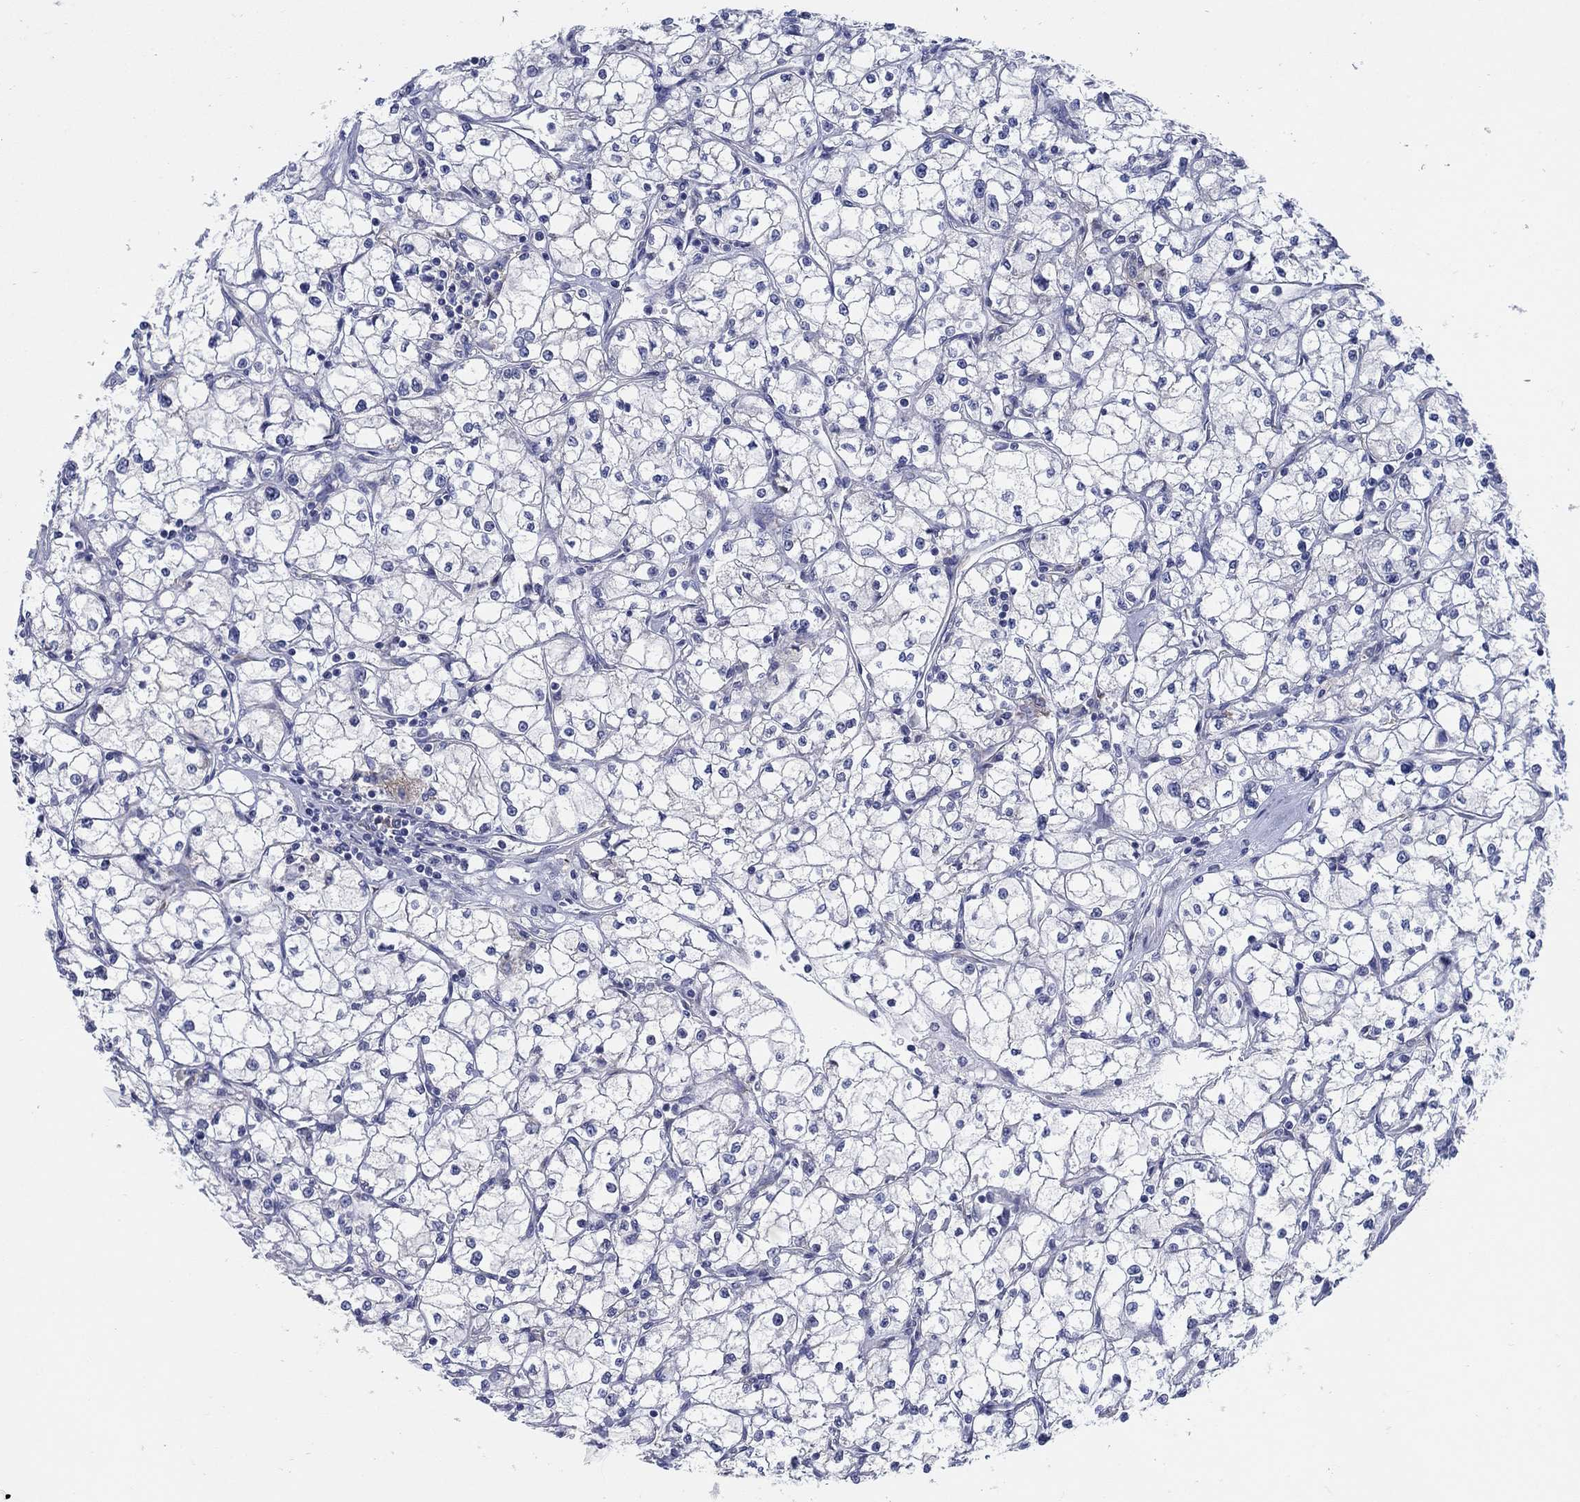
{"staining": {"intensity": "weak", "quantity": "<25%", "location": "cytoplasmic/membranous"}, "tissue": "renal cancer", "cell_type": "Tumor cells", "image_type": "cancer", "snomed": [{"axis": "morphology", "description": "Adenocarcinoma, NOS"}, {"axis": "topography", "description": "Kidney"}], "caption": "This is an IHC histopathology image of adenocarcinoma (renal). There is no staining in tumor cells.", "gene": "TMEM59", "patient": {"sex": "male", "age": 67}}